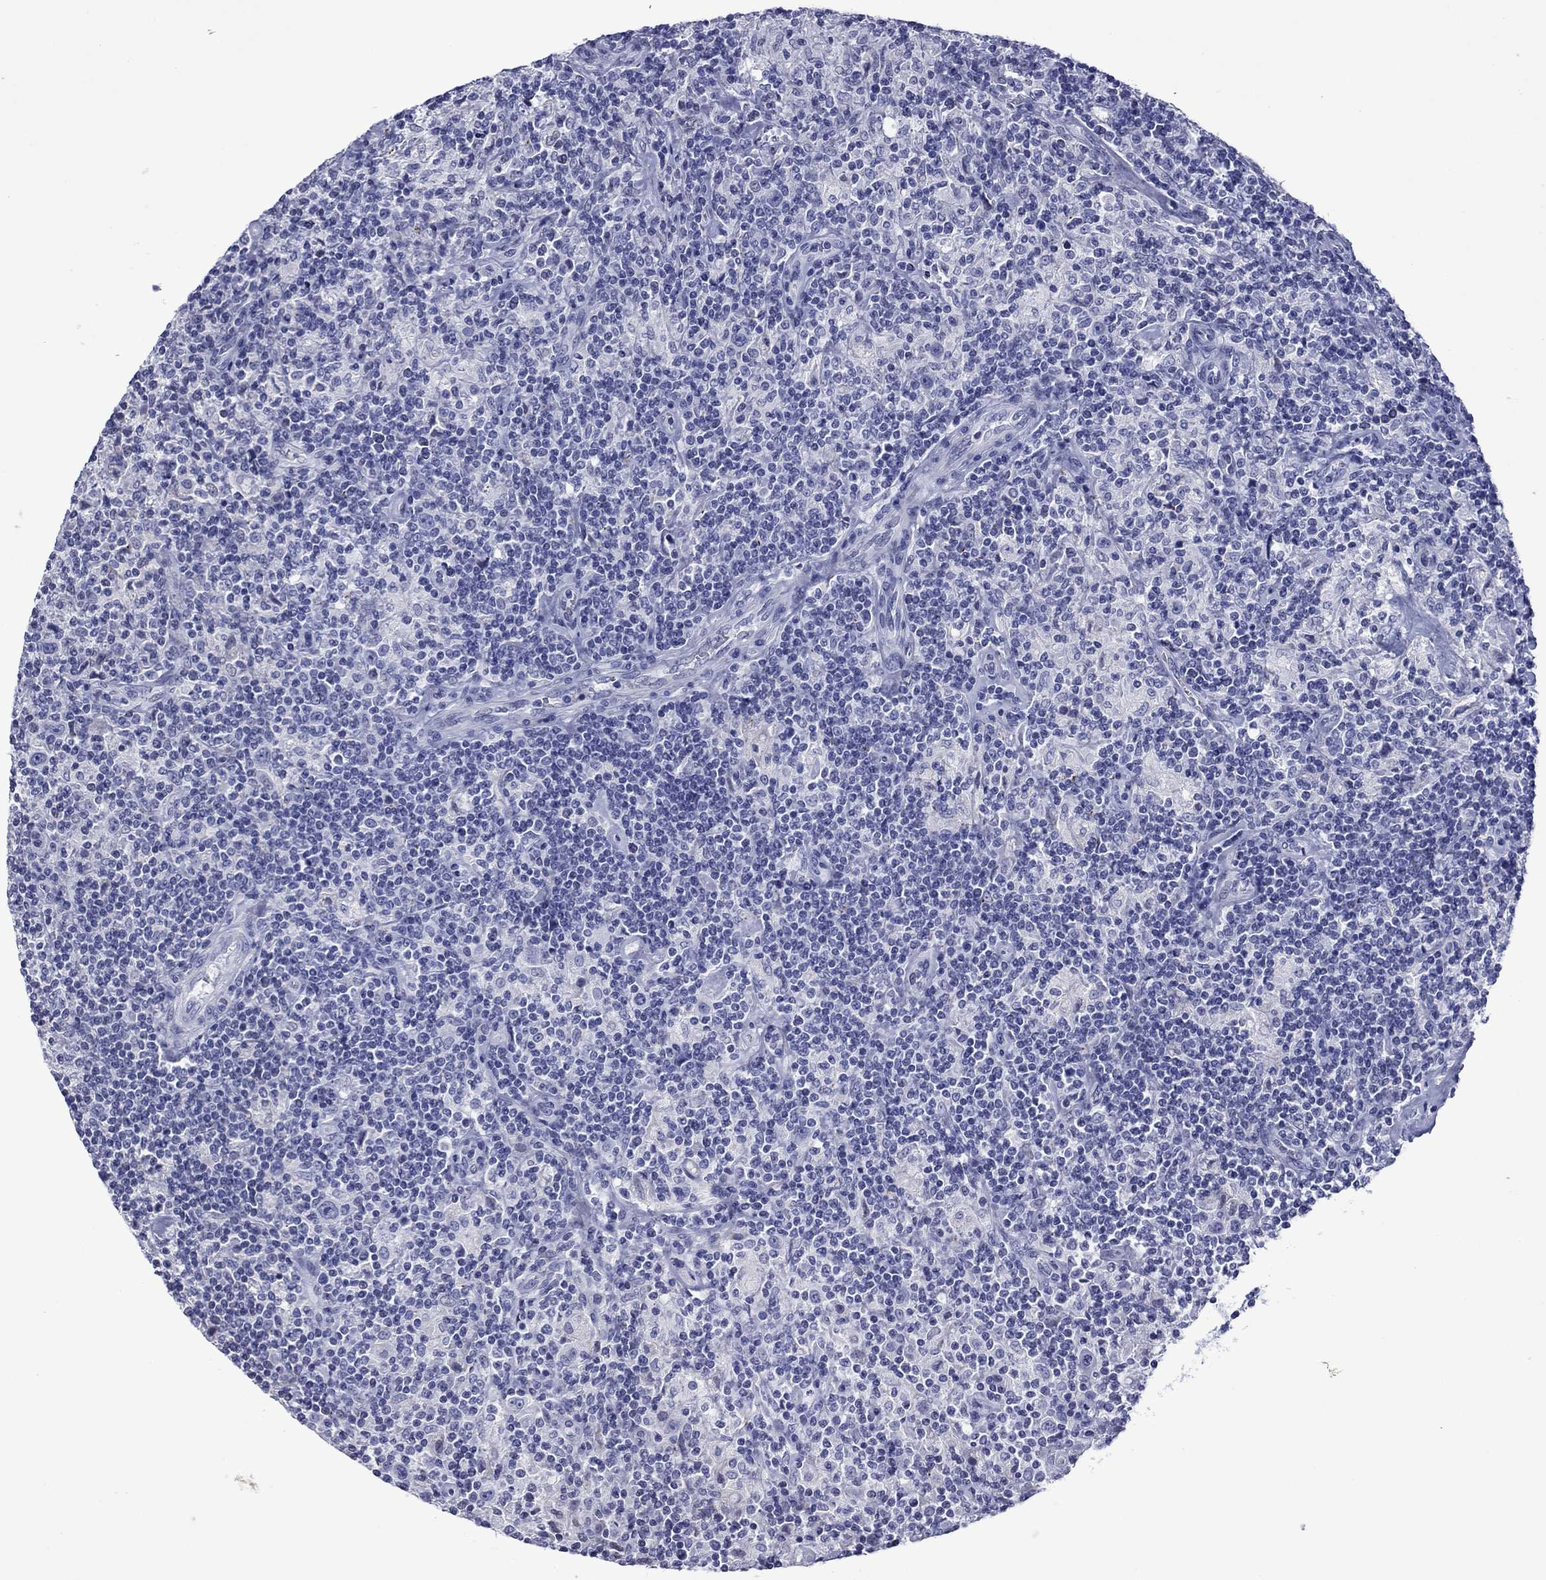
{"staining": {"intensity": "negative", "quantity": "none", "location": "none"}, "tissue": "lymphoma", "cell_type": "Tumor cells", "image_type": "cancer", "snomed": [{"axis": "morphology", "description": "Hodgkin's disease, NOS"}, {"axis": "topography", "description": "Lymph node"}], "caption": "DAB (3,3'-diaminobenzidine) immunohistochemical staining of human lymphoma reveals no significant staining in tumor cells. (Brightfield microscopy of DAB immunohistochemistry at high magnification).", "gene": "PIWIL1", "patient": {"sex": "male", "age": 70}}